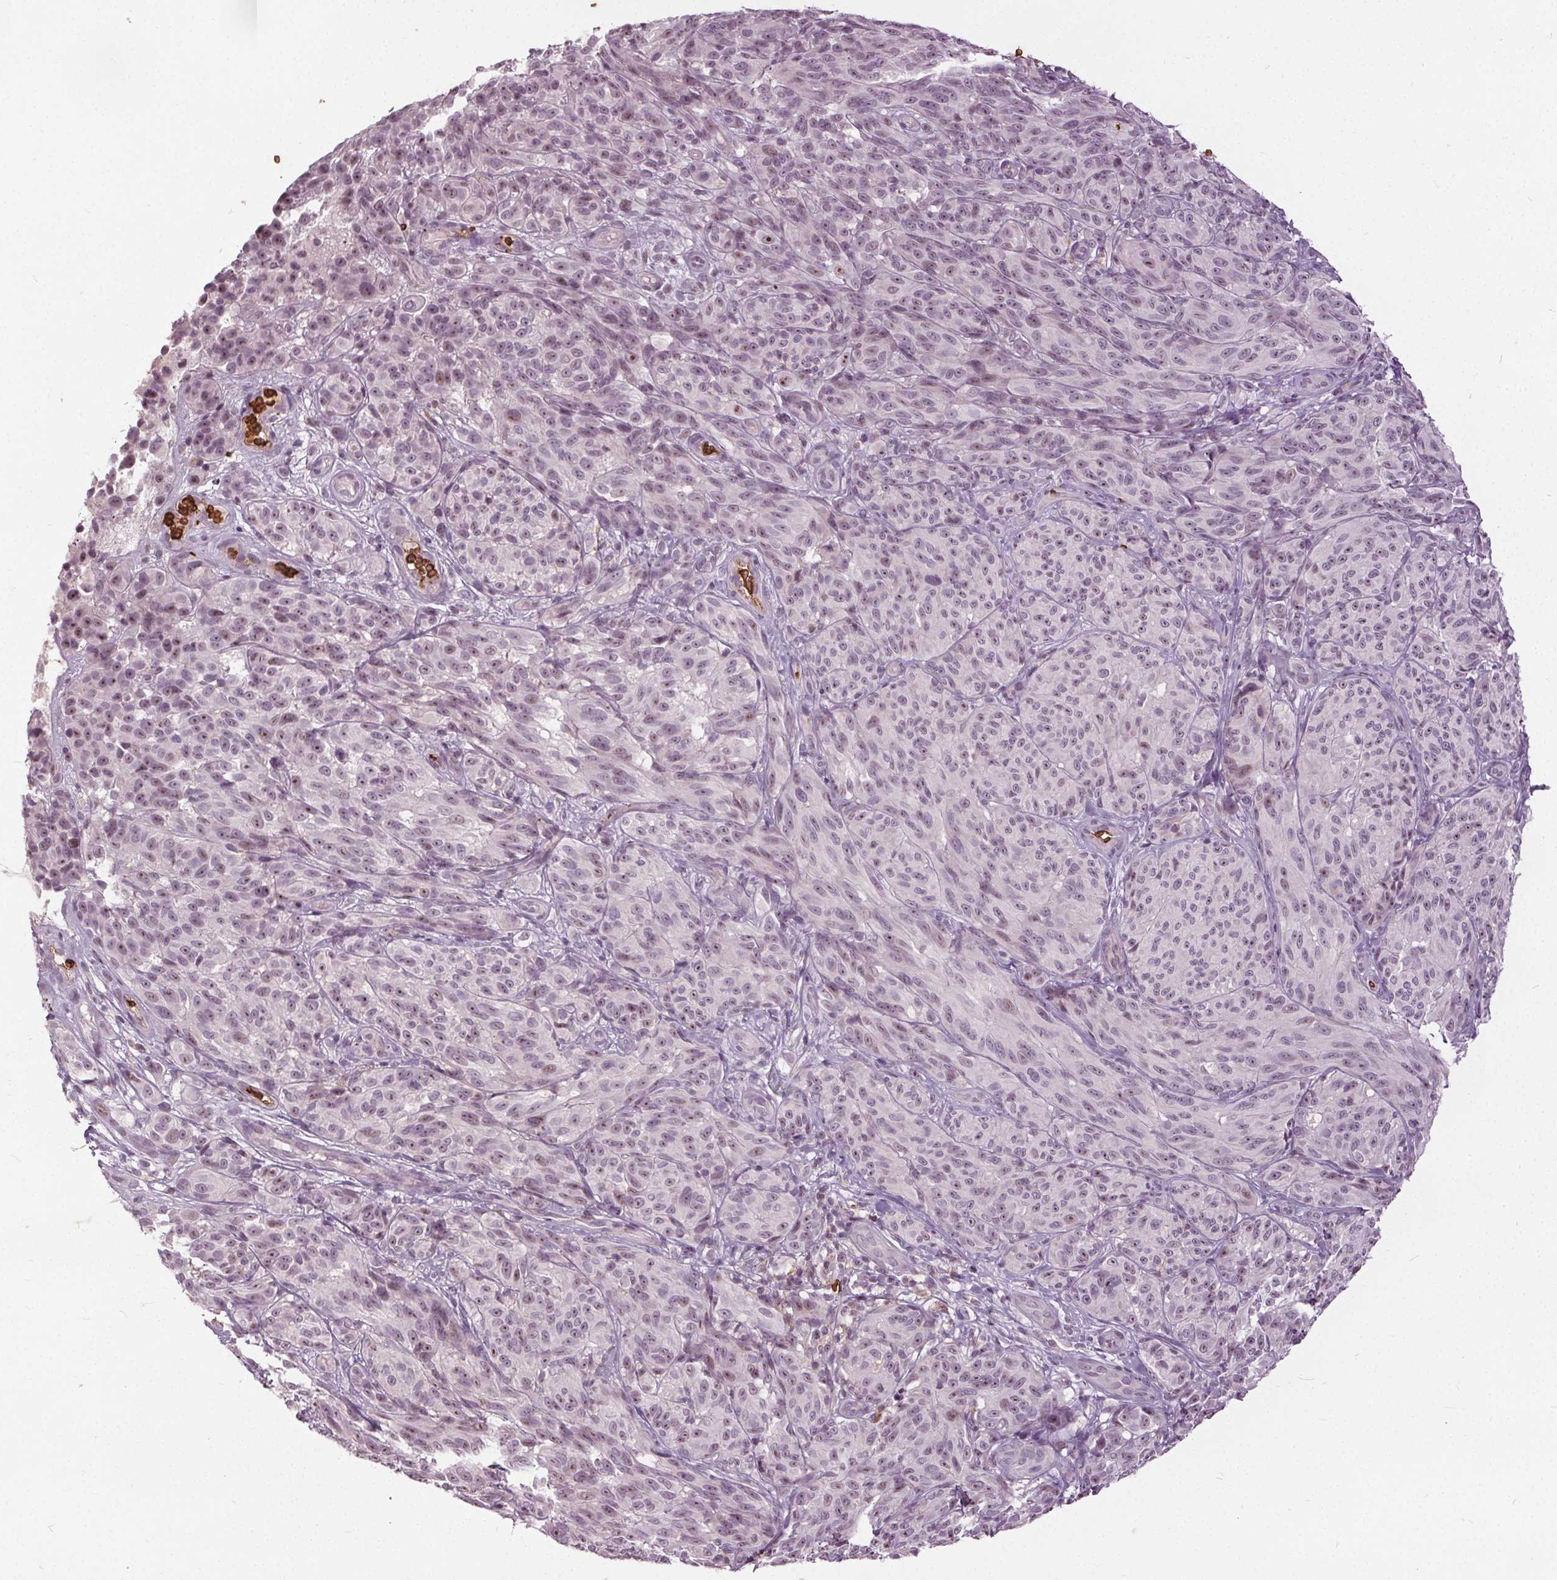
{"staining": {"intensity": "weak", "quantity": "<25%", "location": "nuclear"}, "tissue": "melanoma", "cell_type": "Tumor cells", "image_type": "cancer", "snomed": [{"axis": "morphology", "description": "Malignant melanoma, NOS"}, {"axis": "topography", "description": "Skin"}], "caption": "Histopathology image shows no protein positivity in tumor cells of malignant melanoma tissue.", "gene": "SLC4A1", "patient": {"sex": "female", "age": 85}}